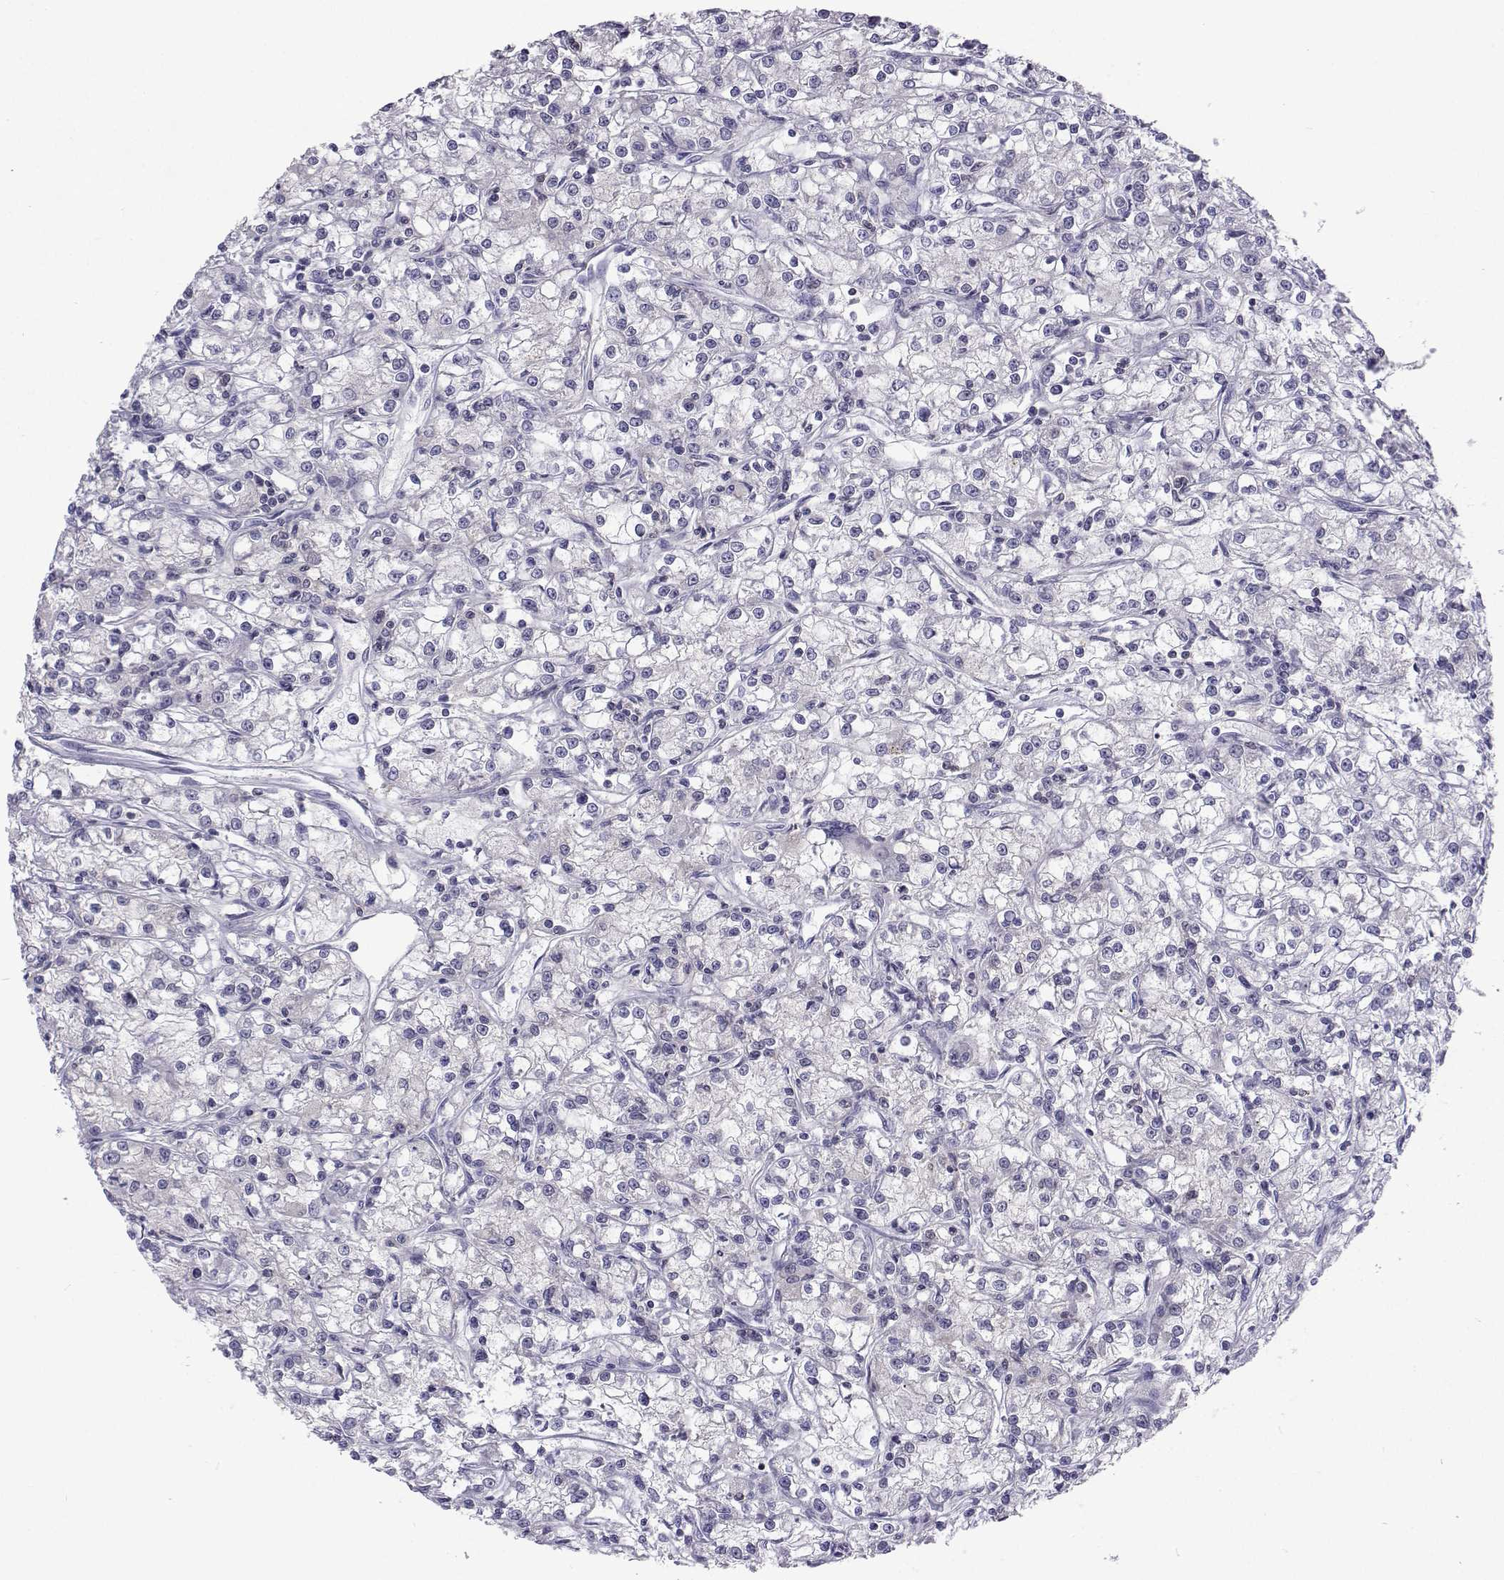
{"staining": {"intensity": "negative", "quantity": "none", "location": "none"}, "tissue": "renal cancer", "cell_type": "Tumor cells", "image_type": "cancer", "snomed": [{"axis": "morphology", "description": "Adenocarcinoma, NOS"}, {"axis": "topography", "description": "Kidney"}], "caption": "An IHC micrograph of renal adenocarcinoma is shown. There is no staining in tumor cells of renal adenocarcinoma.", "gene": "GALM", "patient": {"sex": "female", "age": 59}}